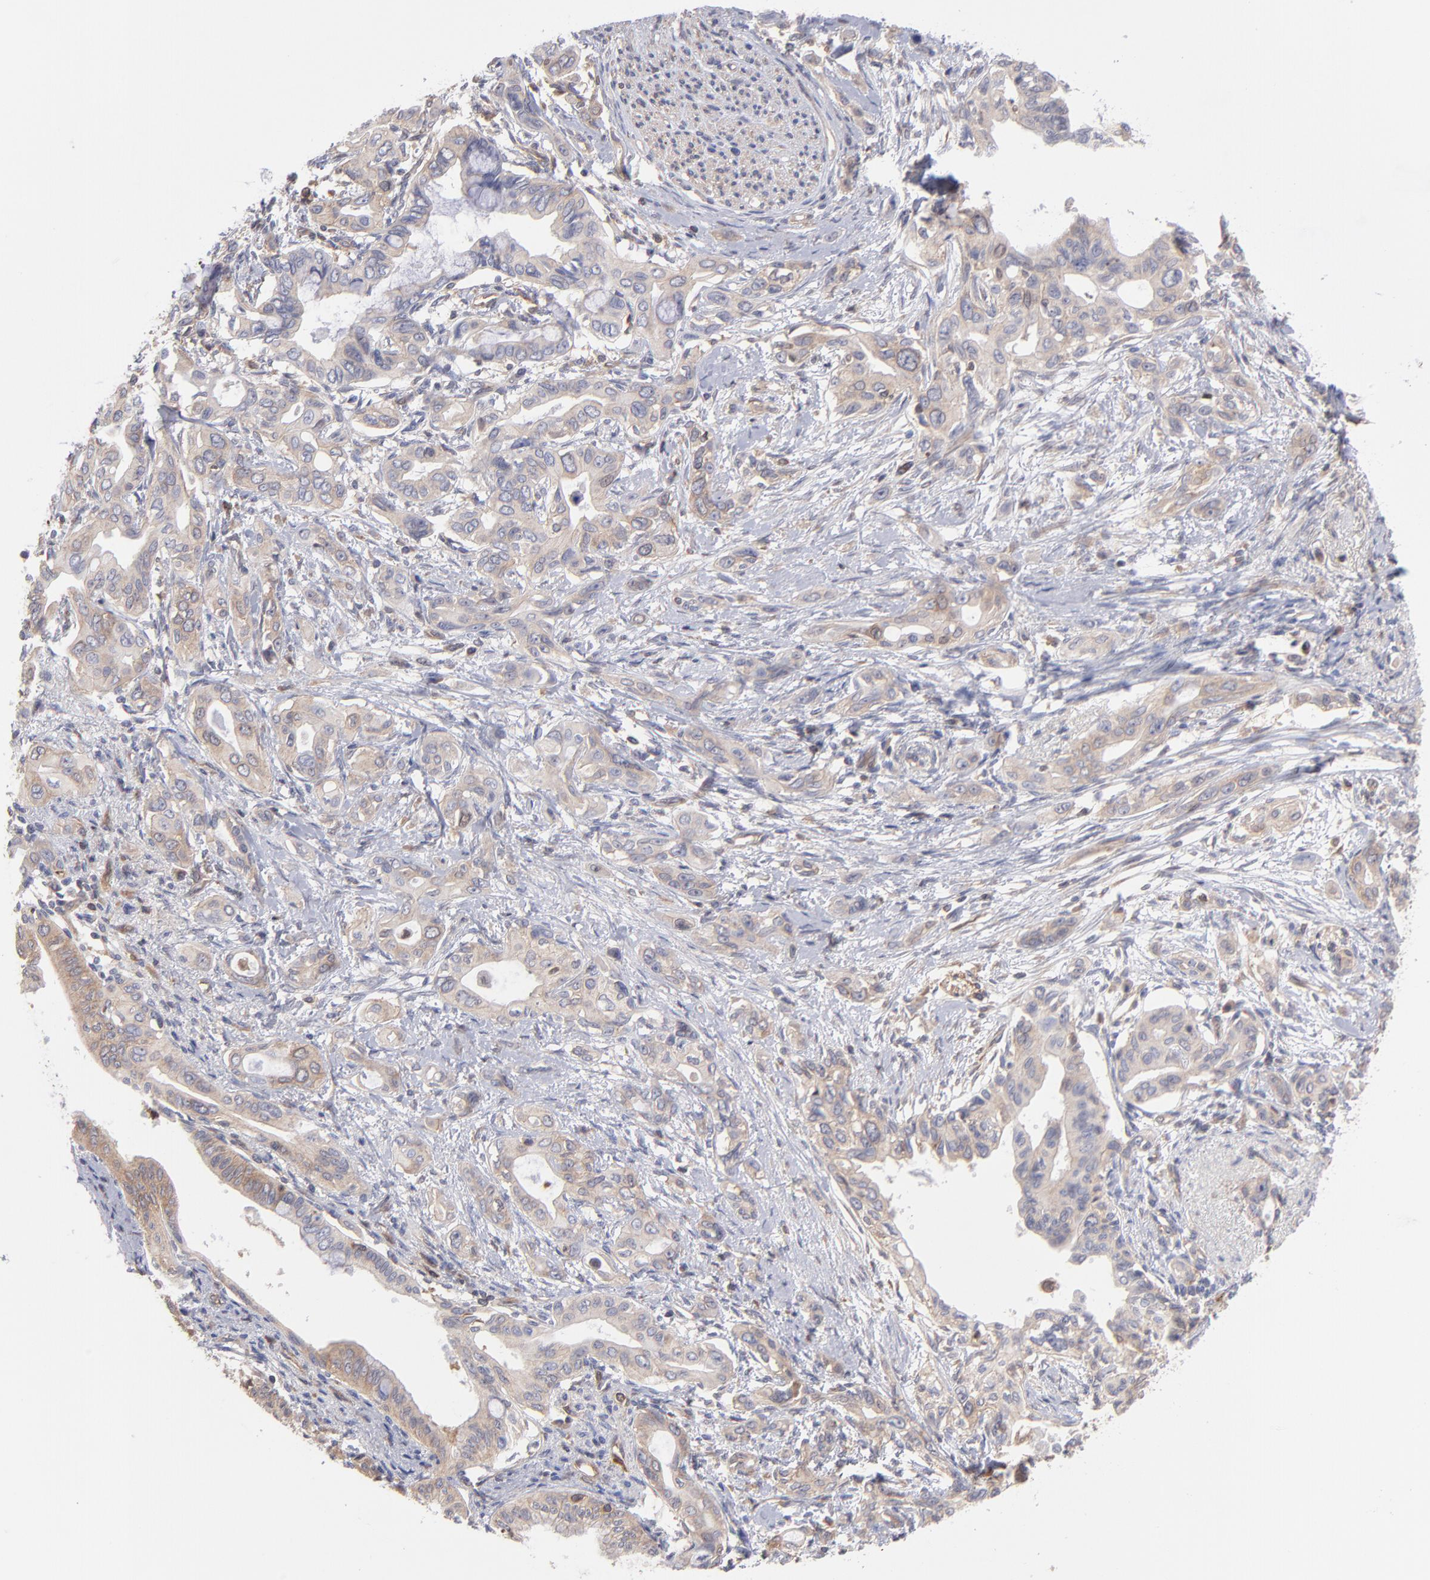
{"staining": {"intensity": "weak", "quantity": ">75%", "location": "cytoplasmic/membranous"}, "tissue": "pancreatic cancer", "cell_type": "Tumor cells", "image_type": "cancer", "snomed": [{"axis": "morphology", "description": "Adenocarcinoma, NOS"}, {"axis": "topography", "description": "Pancreas"}], "caption": "Protein staining by IHC exhibits weak cytoplasmic/membranous expression in about >75% of tumor cells in pancreatic cancer (adenocarcinoma).", "gene": "MAPRE1", "patient": {"sex": "female", "age": 60}}